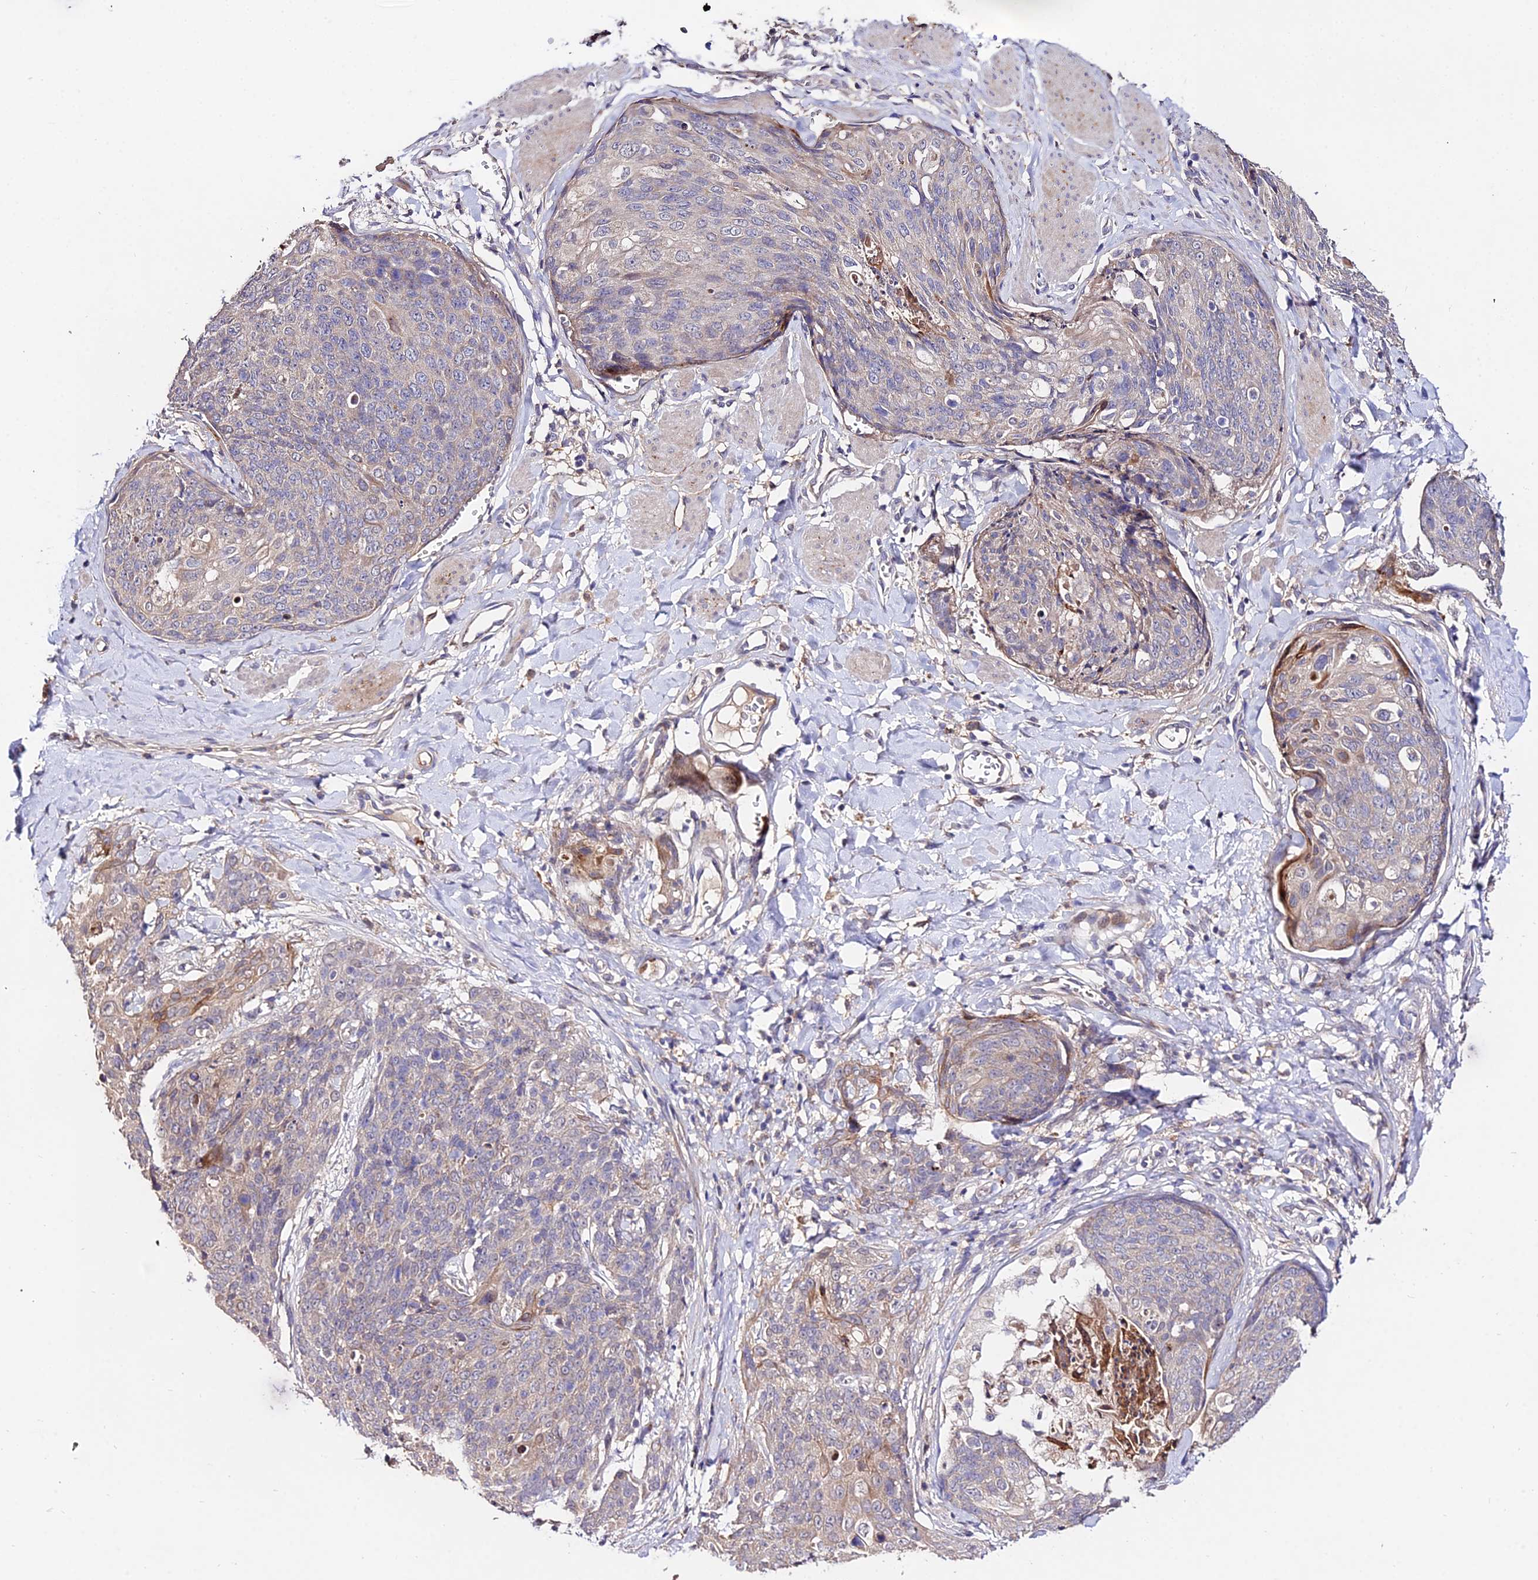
{"staining": {"intensity": "weak", "quantity": "<25%", "location": "cytoplasmic/membranous"}, "tissue": "skin cancer", "cell_type": "Tumor cells", "image_type": "cancer", "snomed": [{"axis": "morphology", "description": "Squamous cell carcinoma, NOS"}, {"axis": "topography", "description": "Skin"}, {"axis": "topography", "description": "Vulva"}], "caption": "Immunohistochemical staining of human skin squamous cell carcinoma shows no significant staining in tumor cells.", "gene": "WDR5B", "patient": {"sex": "female", "age": 85}}